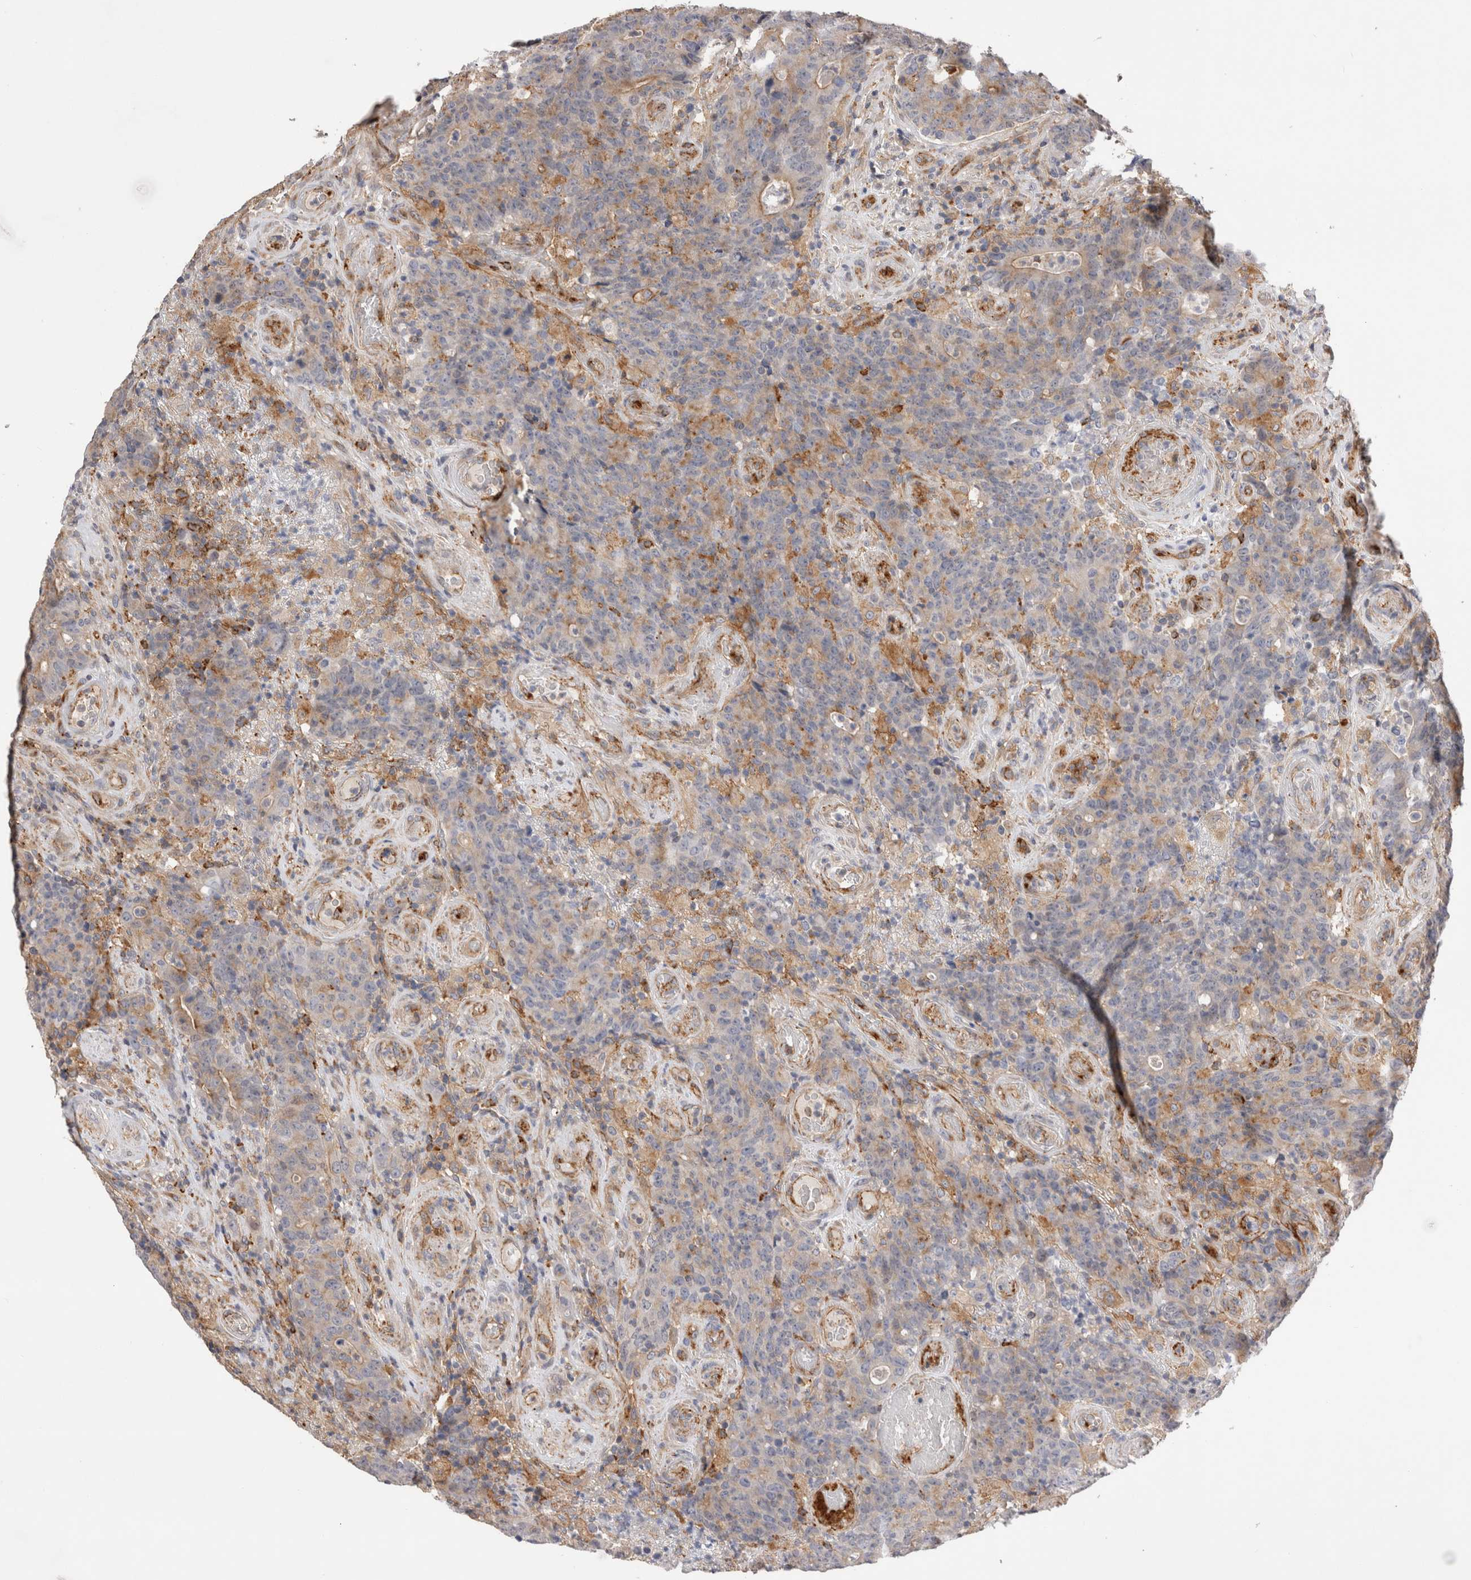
{"staining": {"intensity": "moderate", "quantity": "<25%", "location": "cytoplasmic/membranous"}, "tissue": "colorectal cancer", "cell_type": "Tumor cells", "image_type": "cancer", "snomed": [{"axis": "morphology", "description": "Normal tissue, NOS"}, {"axis": "morphology", "description": "Adenocarcinoma, NOS"}, {"axis": "topography", "description": "Colon"}], "caption": "The histopathology image displays a brown stain indicating the presence of a protein in the cytoplasmic/membranous of tumor cells in colorectal cancer.", "gene": "BNIP2", "patient": {"sex": "female", "age": 75}}